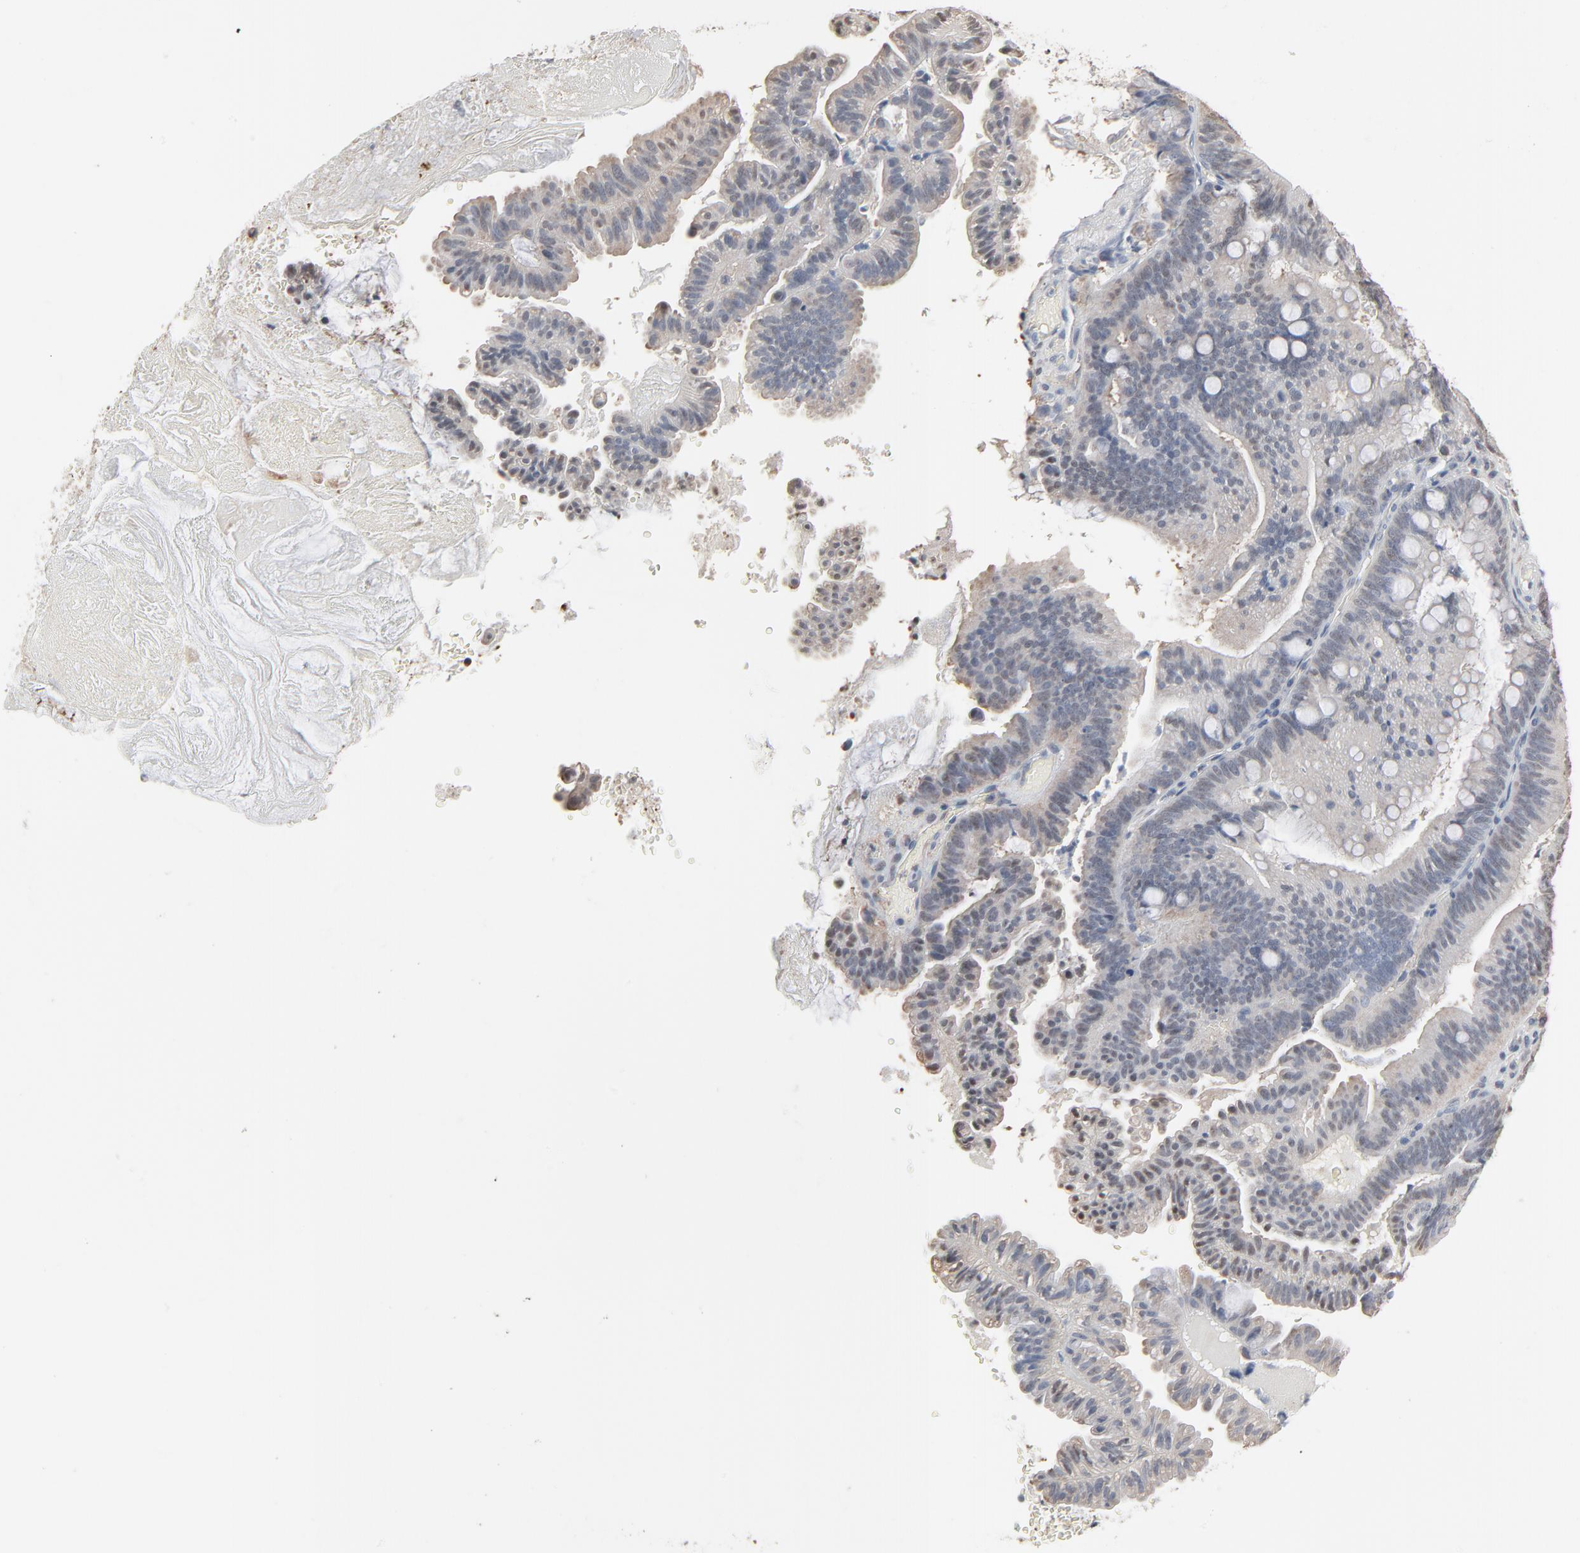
{"staining": {"intensity": "weak", "quantity": "25%-75%", "location": "nuclear"}, "tissue": "pancreatic cancer", "cell_type": "Tumor cells", "image_type": "cancer", "snomed": [{"axis": "morphology", "description": "Adenocarcinoma, NOS"}, {"axis": "topography", "description": "Pancreas"}], "caption": "This is a histology image of IHC staining of pancreatic cancer, which shows weak positivity in the nuclear of tumor cells.", "gene": "CCT5", "patient": {"sex": "male", "age": 82}}